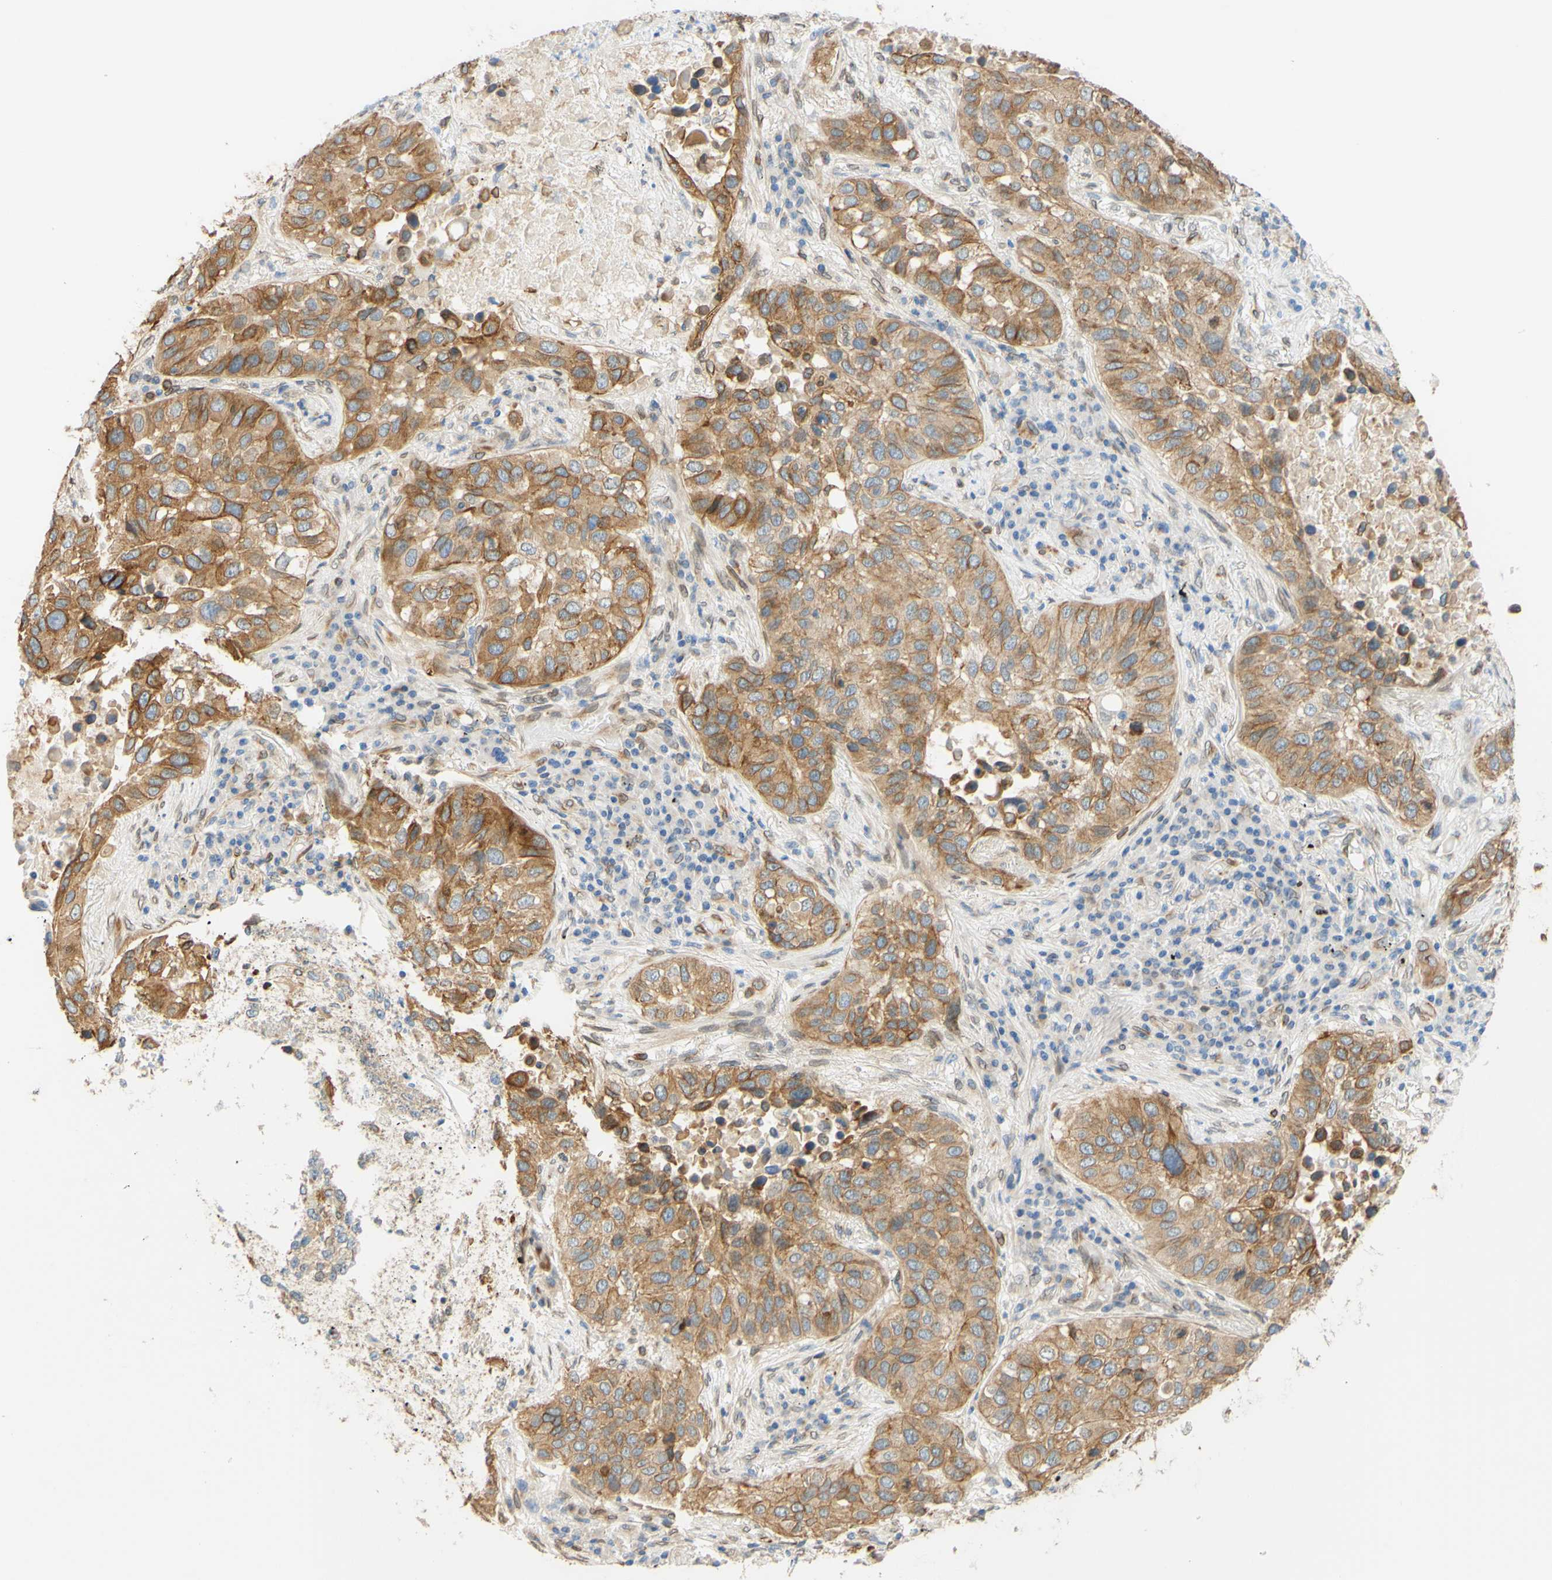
{"staining": {"intensity": "moderate", "quantity": ">75%", "location": "cytoplasmic/membranous"}, "tissue": "lung cancer", "cell_type": "Tumor cells", "image_type": "cancer", "snomed": [{"axis": "morphology", "description": "Squamous cell carcinoma, NOS"}, {"axis": "topography", "description": "Lung"}], "caption": "IHC (DAB (3,3'-diaminobenzidine)) staining of lung squamous cell carcinoma exhibits moderate cytoplasmic/membranous protein expression in about >75% of tumor cells. (Stains: DAB in brown, nuclei in blue, Microscopy: brightfield microscopy at high magnification).", "gene": "ENDOD1", "patient": {"sex": "male", "age": 57}}